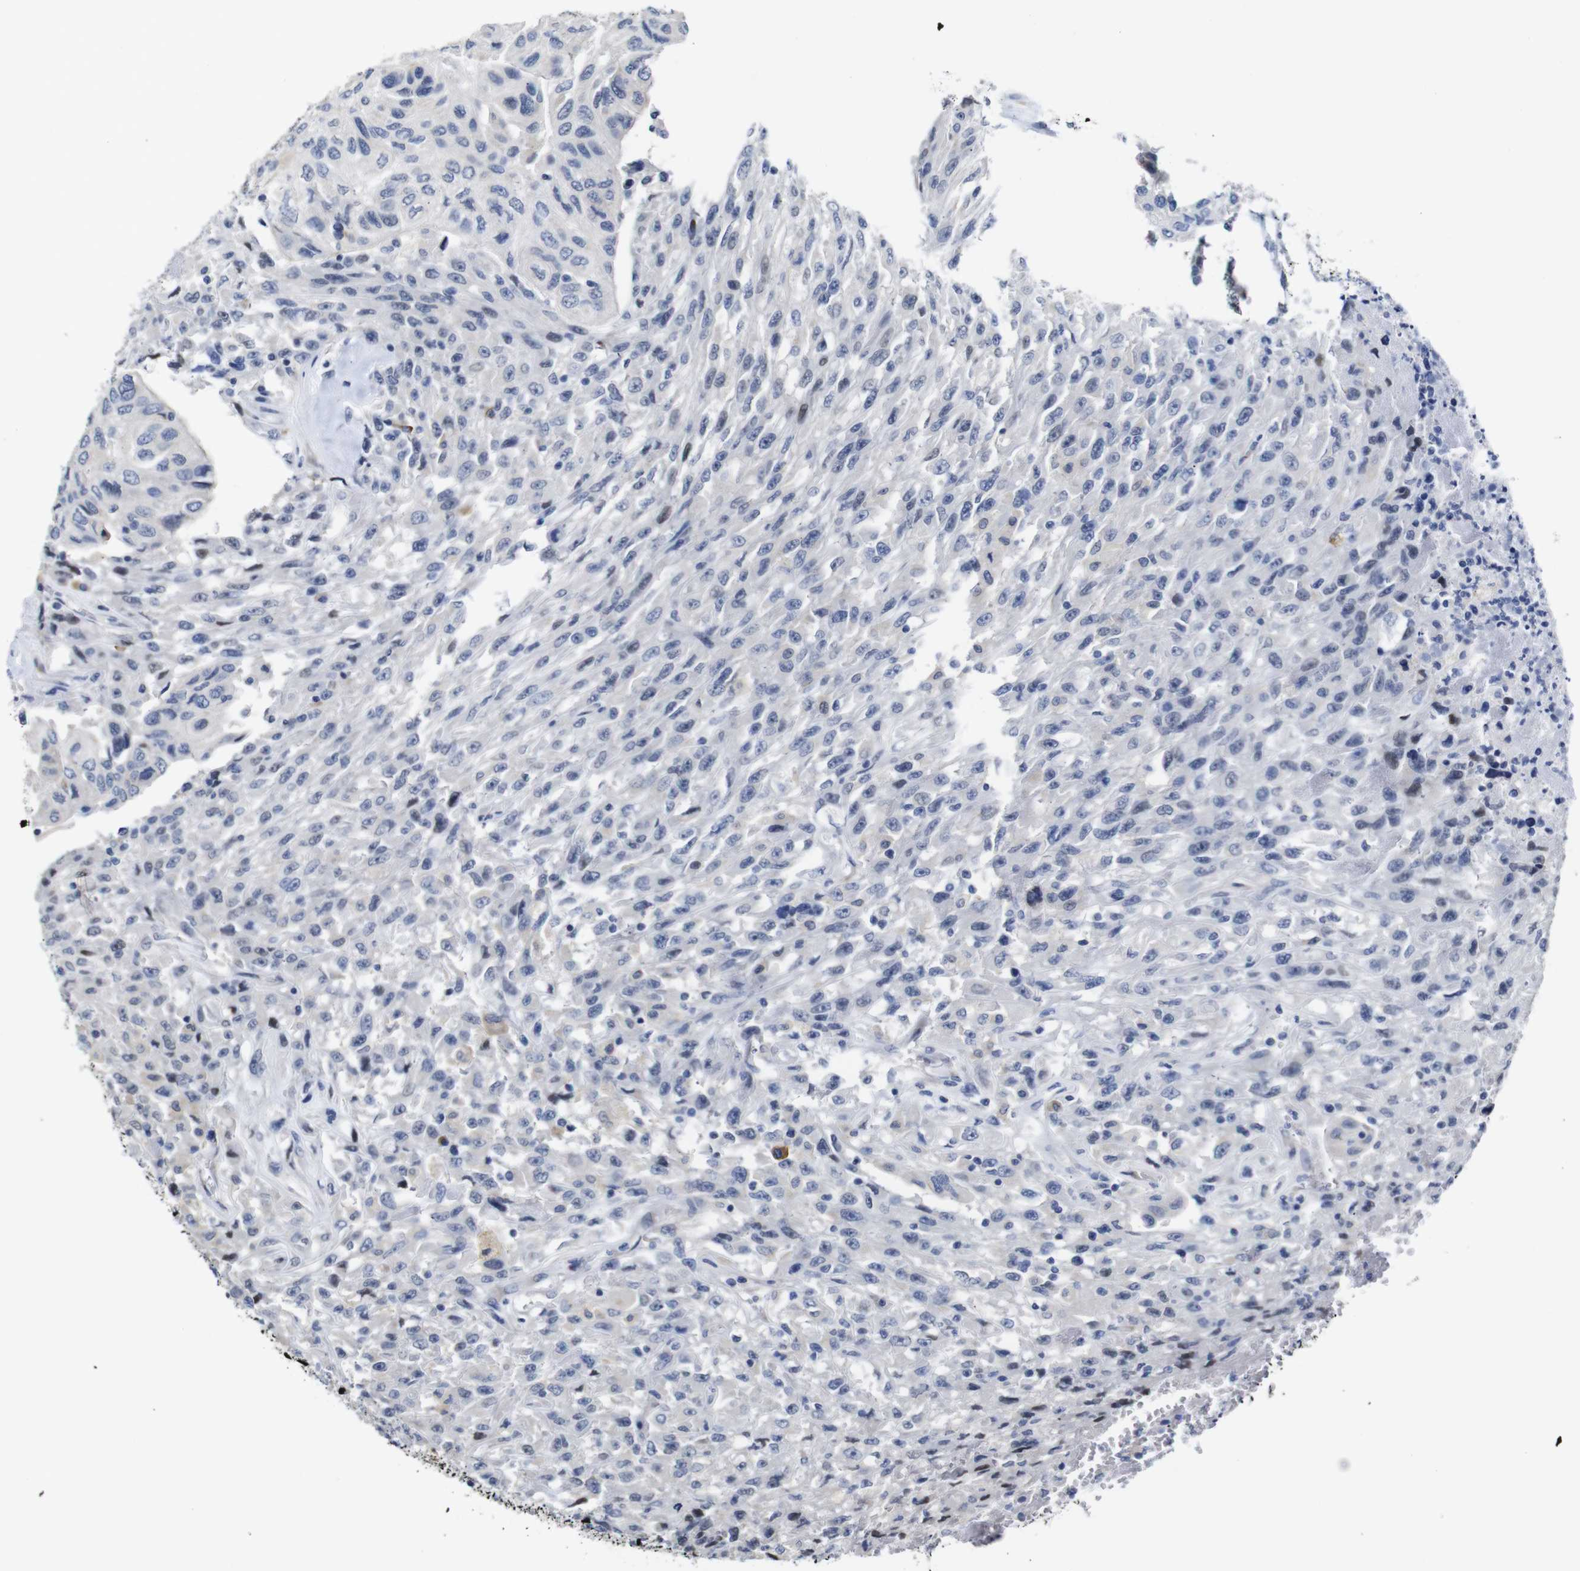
{"staining": {"intensity": "negative", "quantity": "none", "location": "none"}, "tissue": "urothelial cancer", "cell_type": "Tumor cells", "image_type": "cancer", "snomed": [{"axis": "morphology", "description": "Urothelial carcinoma, High grade"}, {"axis": "topography", "description": "Urinary bladder"}], "caption": "Tumor cells show no significant expression in urothelial cancer. The staining is performed using DAB brown chromogen with nuclei counter-stained in using hematoxylin.", "gene": "TCEAL9", "patient": {"sex": "male", "age": 66}}